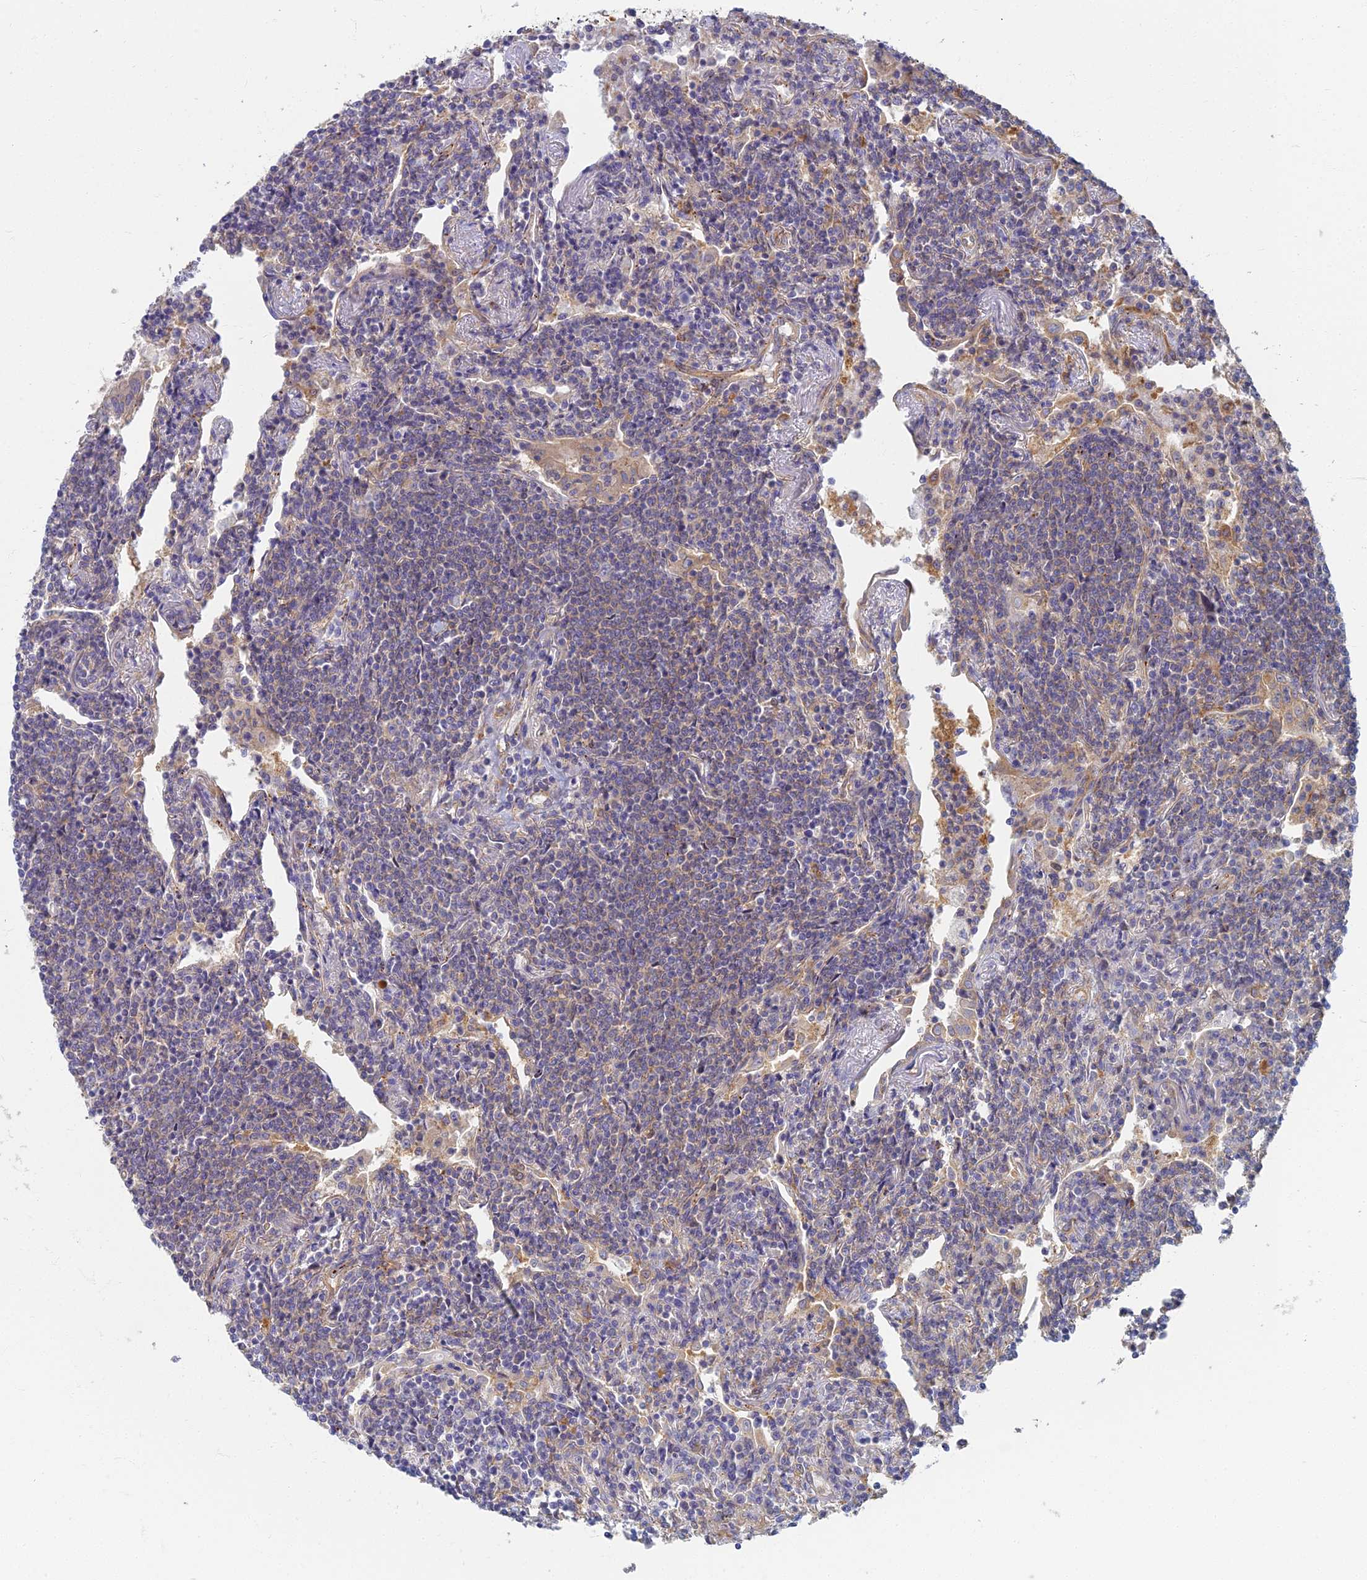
{"staining": {"intensity": "negative", "quantity": "none", "location": "none"}, "tissue": "lymphoma", "cell_type": "Tumor cells", "image_type": "cancer", "snomed": [{"axis": "morphology", "description": "Malignant lymphoma, non-Hodgkin's type, Low grade"}, {"axis": "topography", "description": "Lung"}], "caption": "There is no significant expression in tumor cells of malignant lymphoma, non-Hodgkin's type (low-grade). The staining was performed using DAB to visualize the protein expression in brown, while the nuclei were stained in blue with hematoxylin (Magnification: 20x).", "gene": "RBSN", "patient": {"sex": "female", "age": 71}}